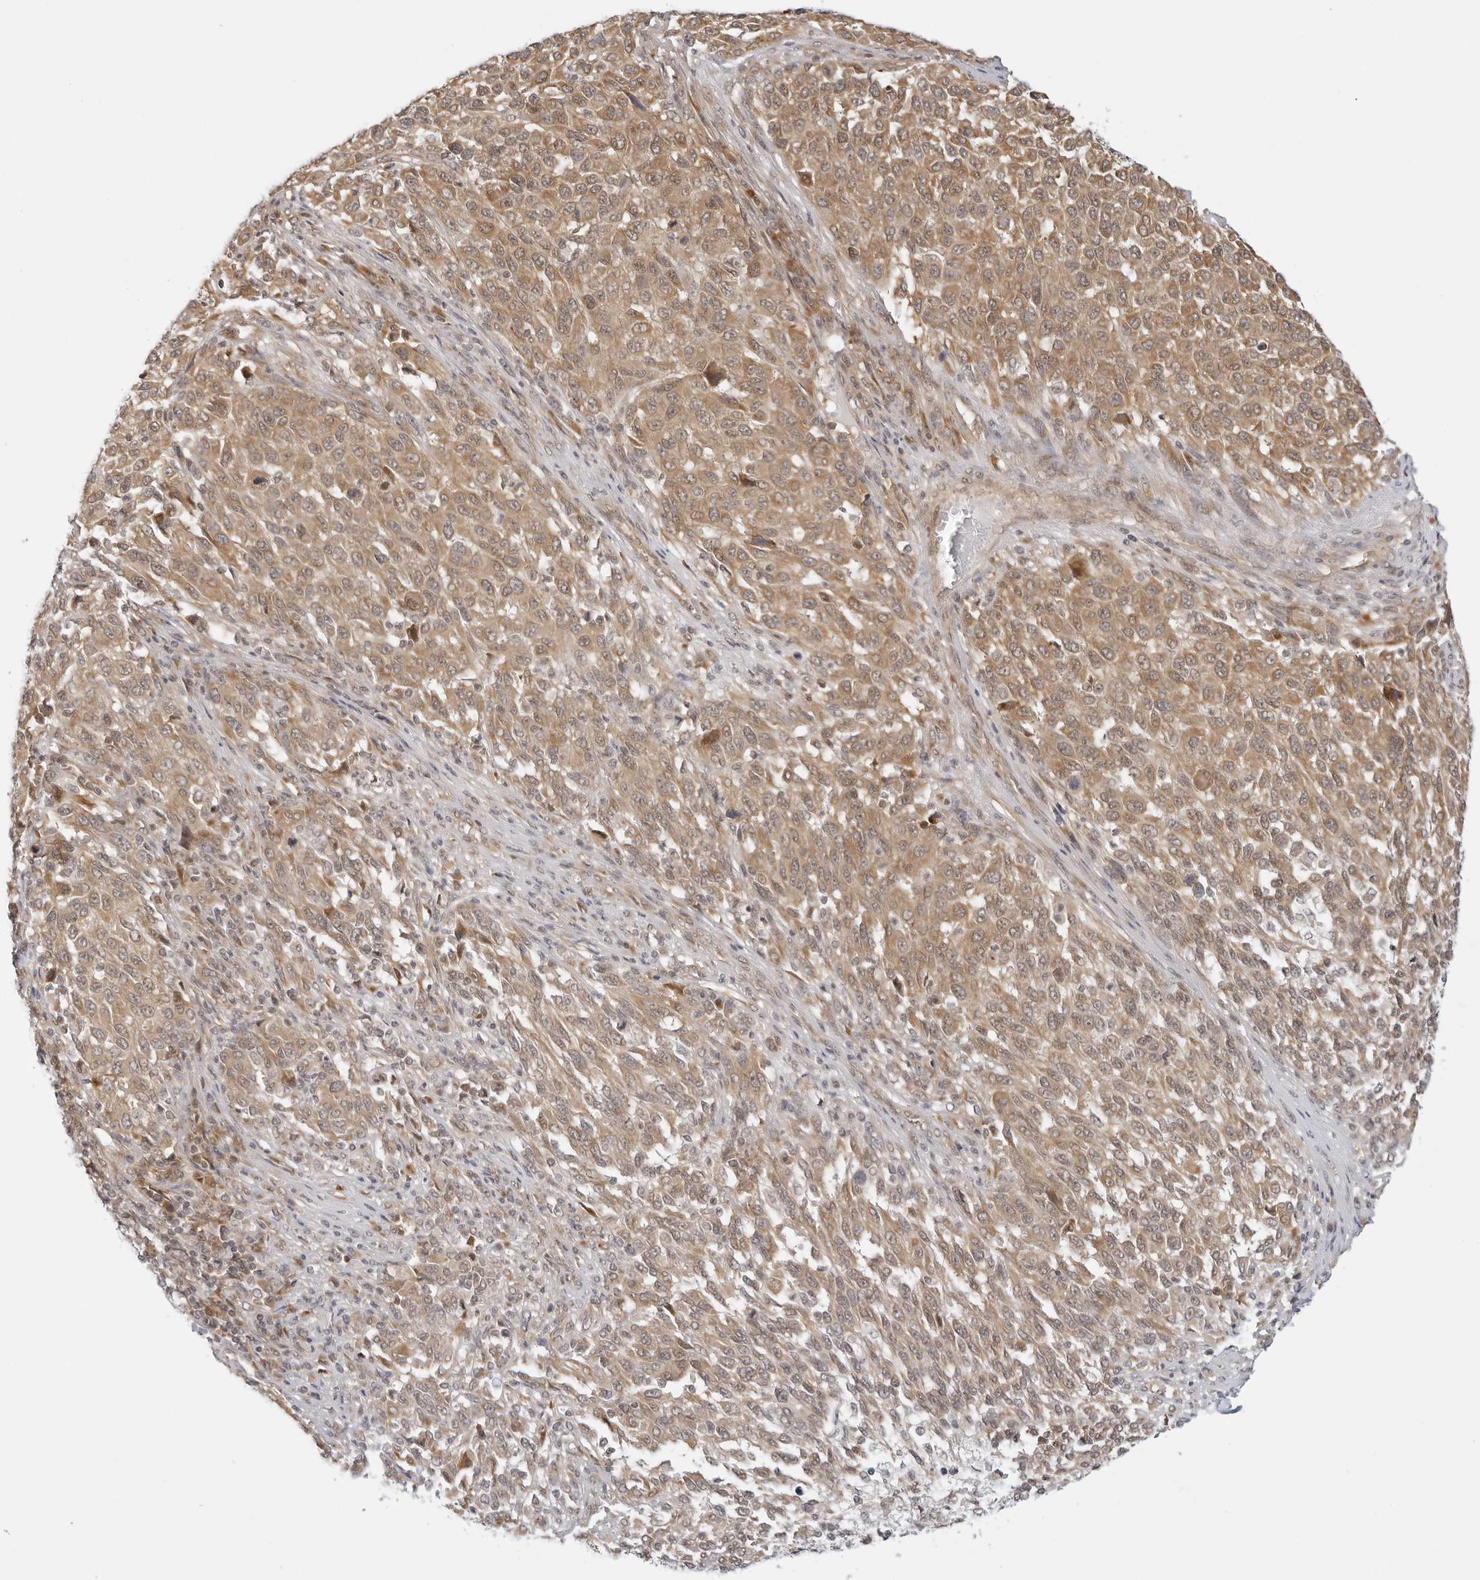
{"staining": {"intensity": "moderate", "quantity": ">75%", "location": "cytoplasmic/membranous"}, "tissue": "melanoma", "cell_type": "Tumor cells", "image_type": "cancer", "snomed": [{"axis": "morphology", "description": "Malignant melanoma, Metastatic site"}, {"axis": "topography", "description": "Lymph node"}], "caption": "High-magnification brightfield microscopy of malignant melanoma (metastatic site) stained with DAB (brown) and counterstained with hematoxylin (blue). tumor cells exhibit moderate cytoplasmic/membranous positivity is identified in about>75% of cells.", "gene": "TCP1", "patient": {"sex": "male", "age": 61}}